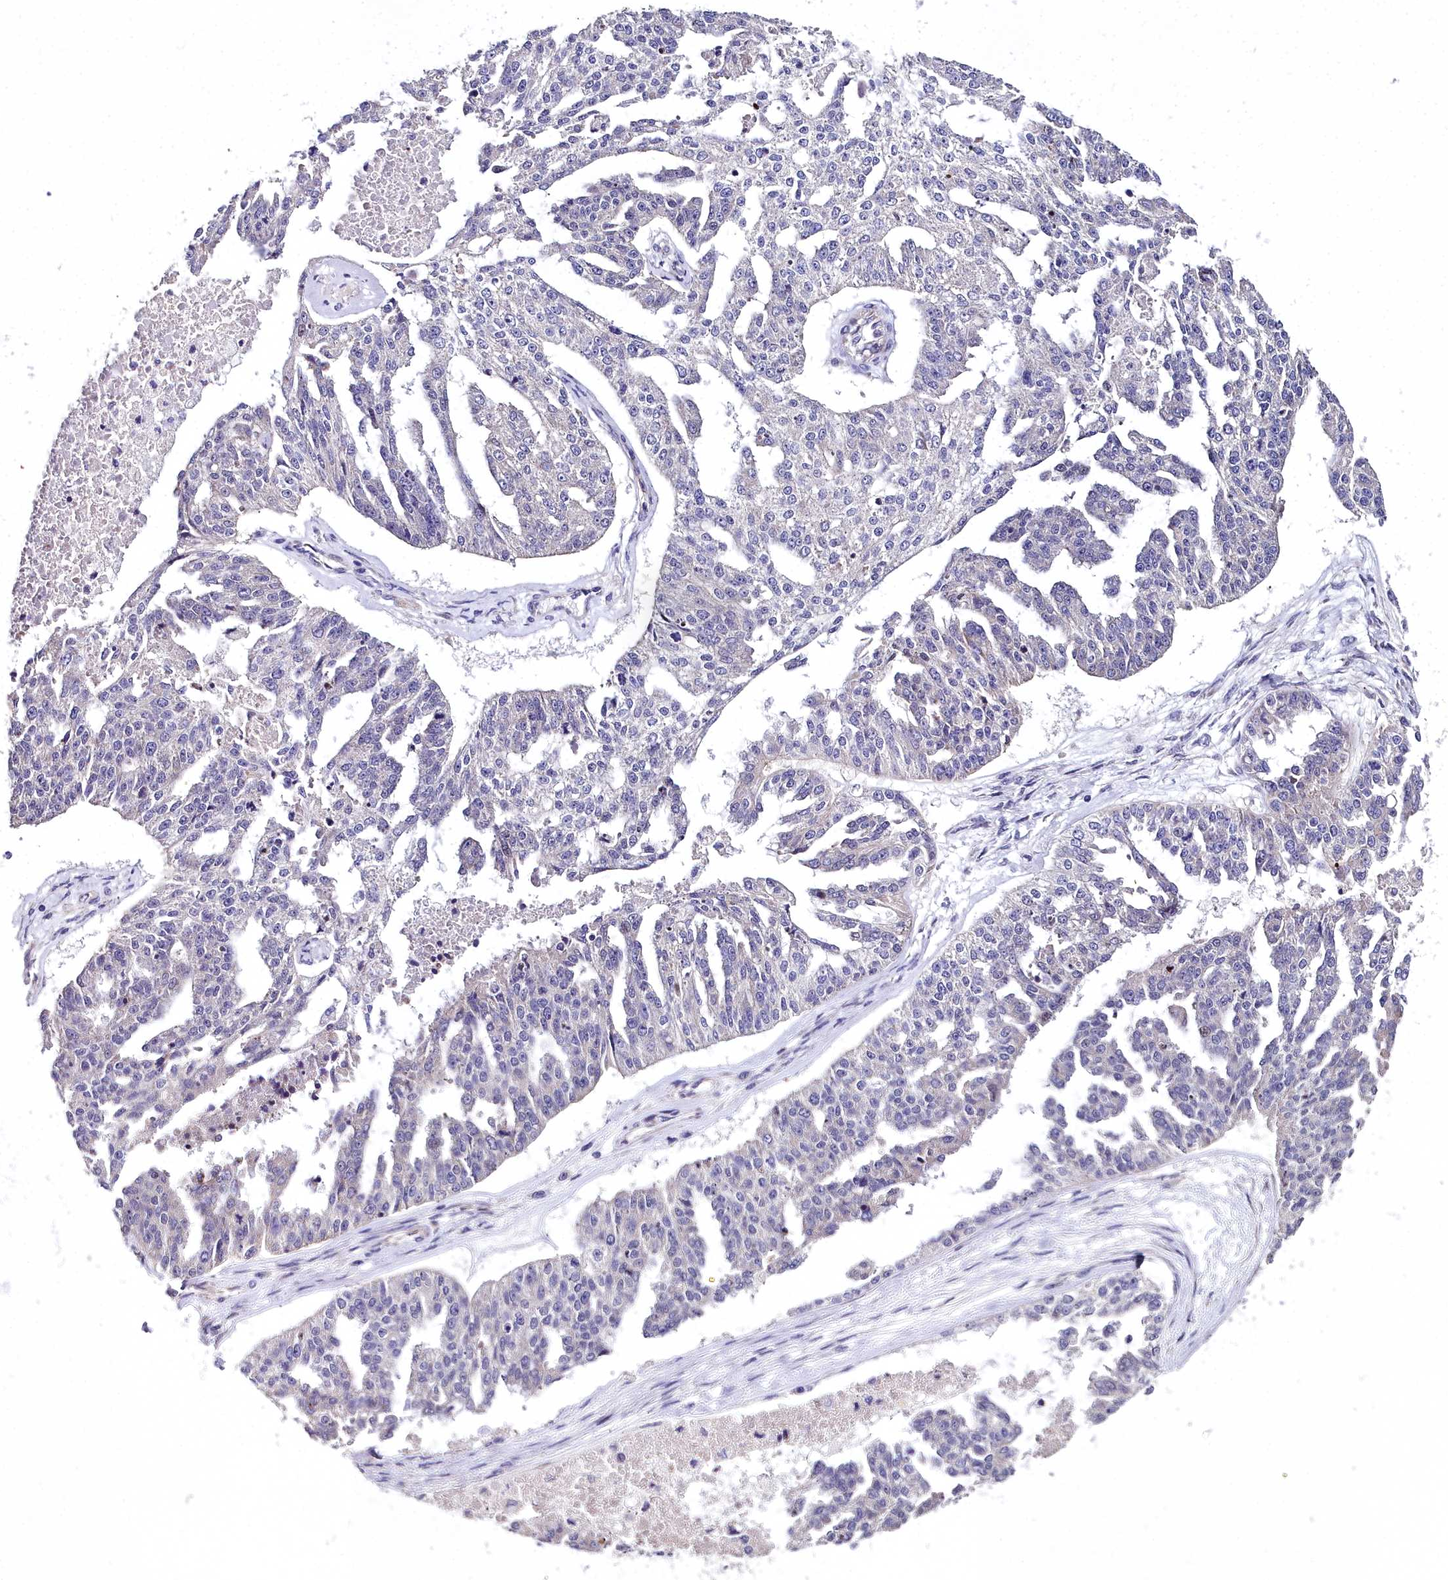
{"staining": {"intensity": "negative", "quantity": "none", "location": "none"}, "tissue": "ovarian cancer", "cell_type": "Tumor cells", "image_type": "cancer", "snomed": [{"axis": "morphology", "description": "Cystadenocarcinoma, serous, NOS"}, {"axis": "topography", "description": "Ovary"}], "caption": "Protein analysis of serous cystadenocarcinoma (ovarian) reveals no significant expression in tumor cells.", "gene": "AP1M1", "patient": {"sex": "female", "age": 58}}